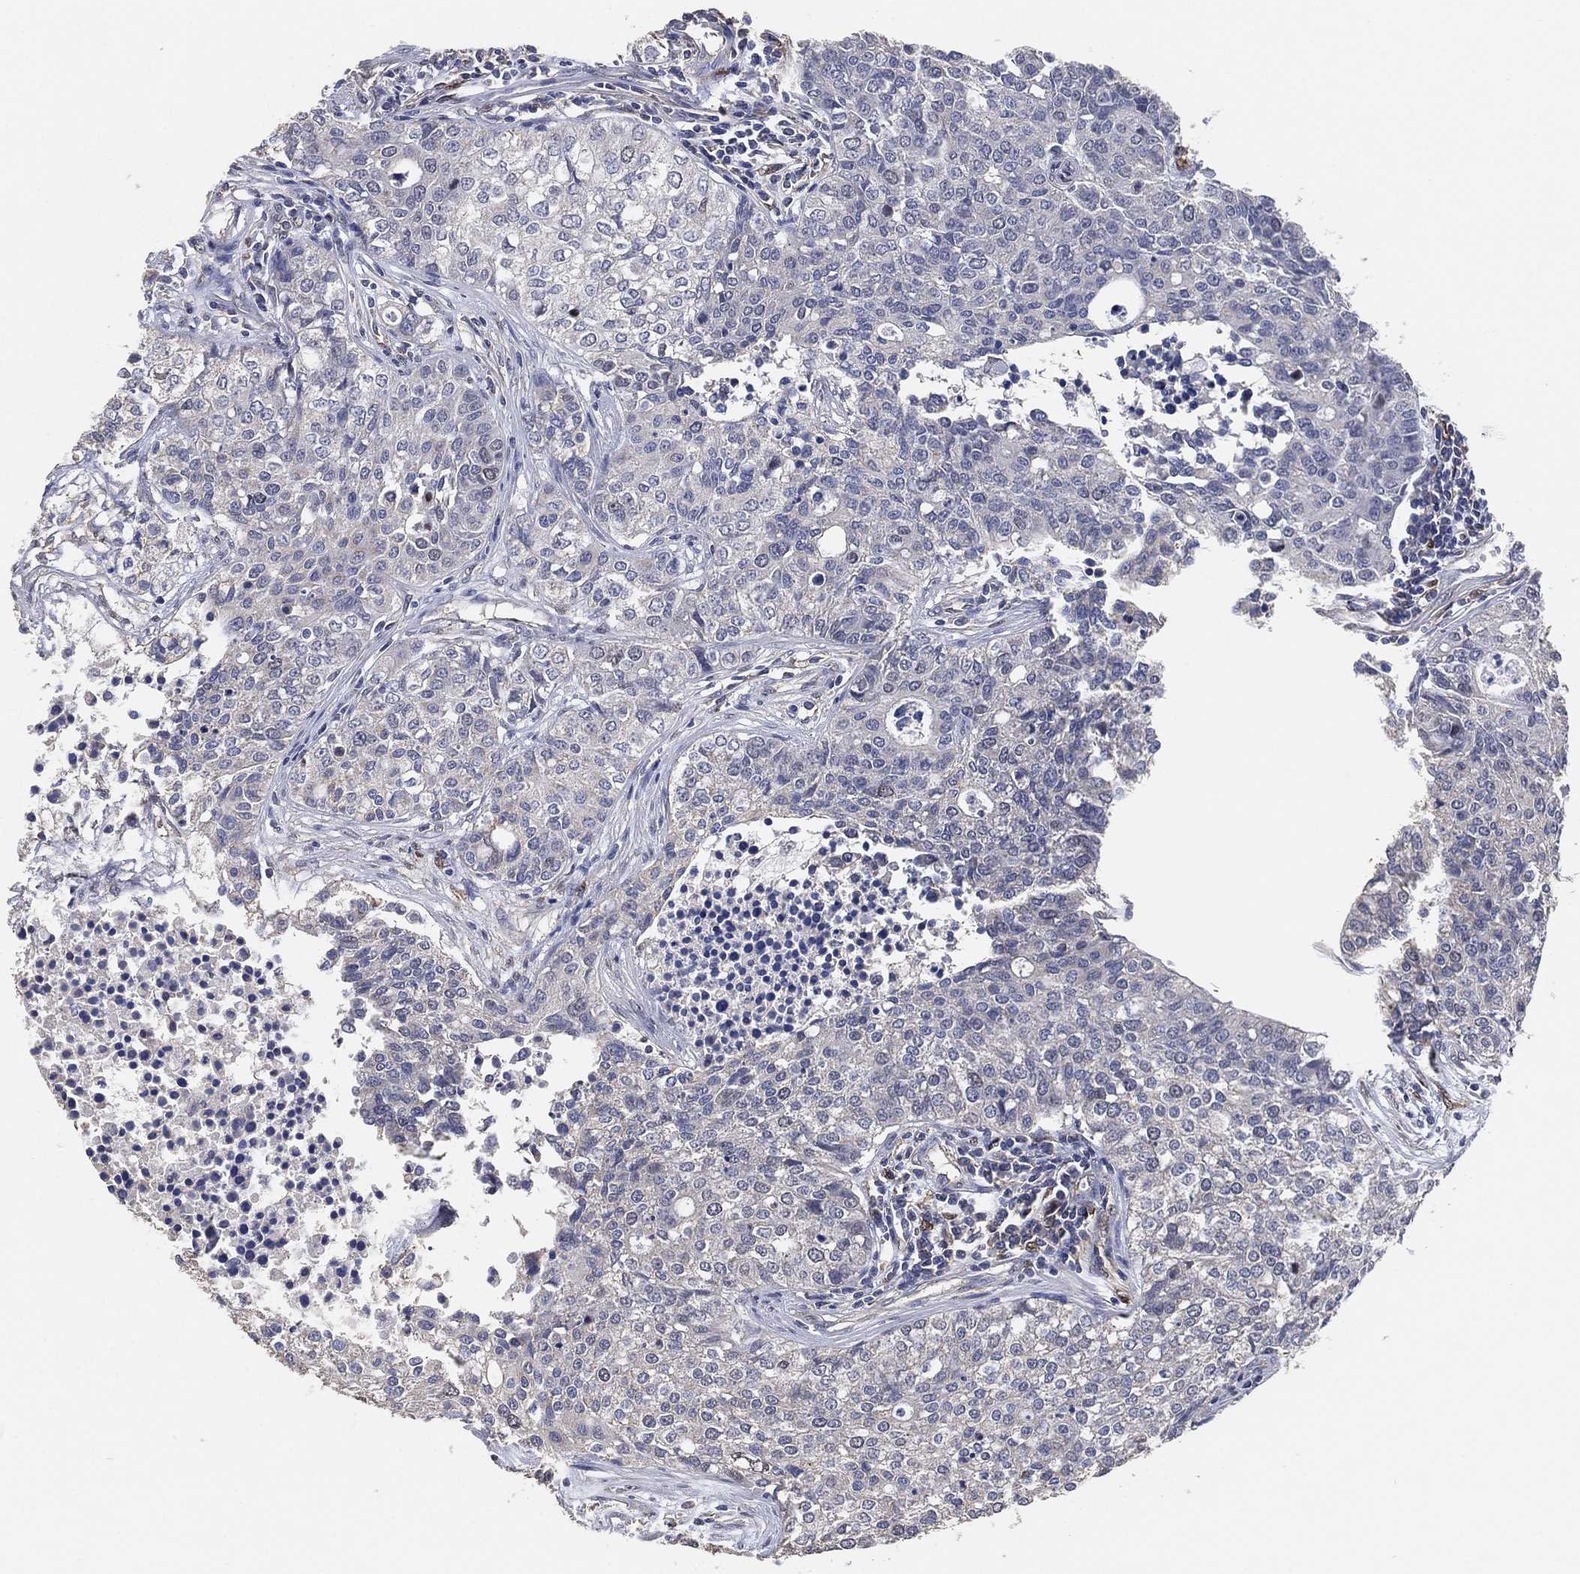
{"staining": {"intensity": "negative", "quantity": "none", "location": "none"}, "tissue": "carcinoid", "cell_type": "Tumor cells", "image_type": "cancer", "snomed": [{"axis": "morphology", "description": "Carcinoid, malignant, NOS"}, {"axis": "topography", "description": "Colon"}], "caption": "This is a micrograph of immunohistochemistry staining of carcinoid, which shows no positivity in tumor cells.", "gene": "KLK5", "patient": {"sex": "male", "age": 81}}